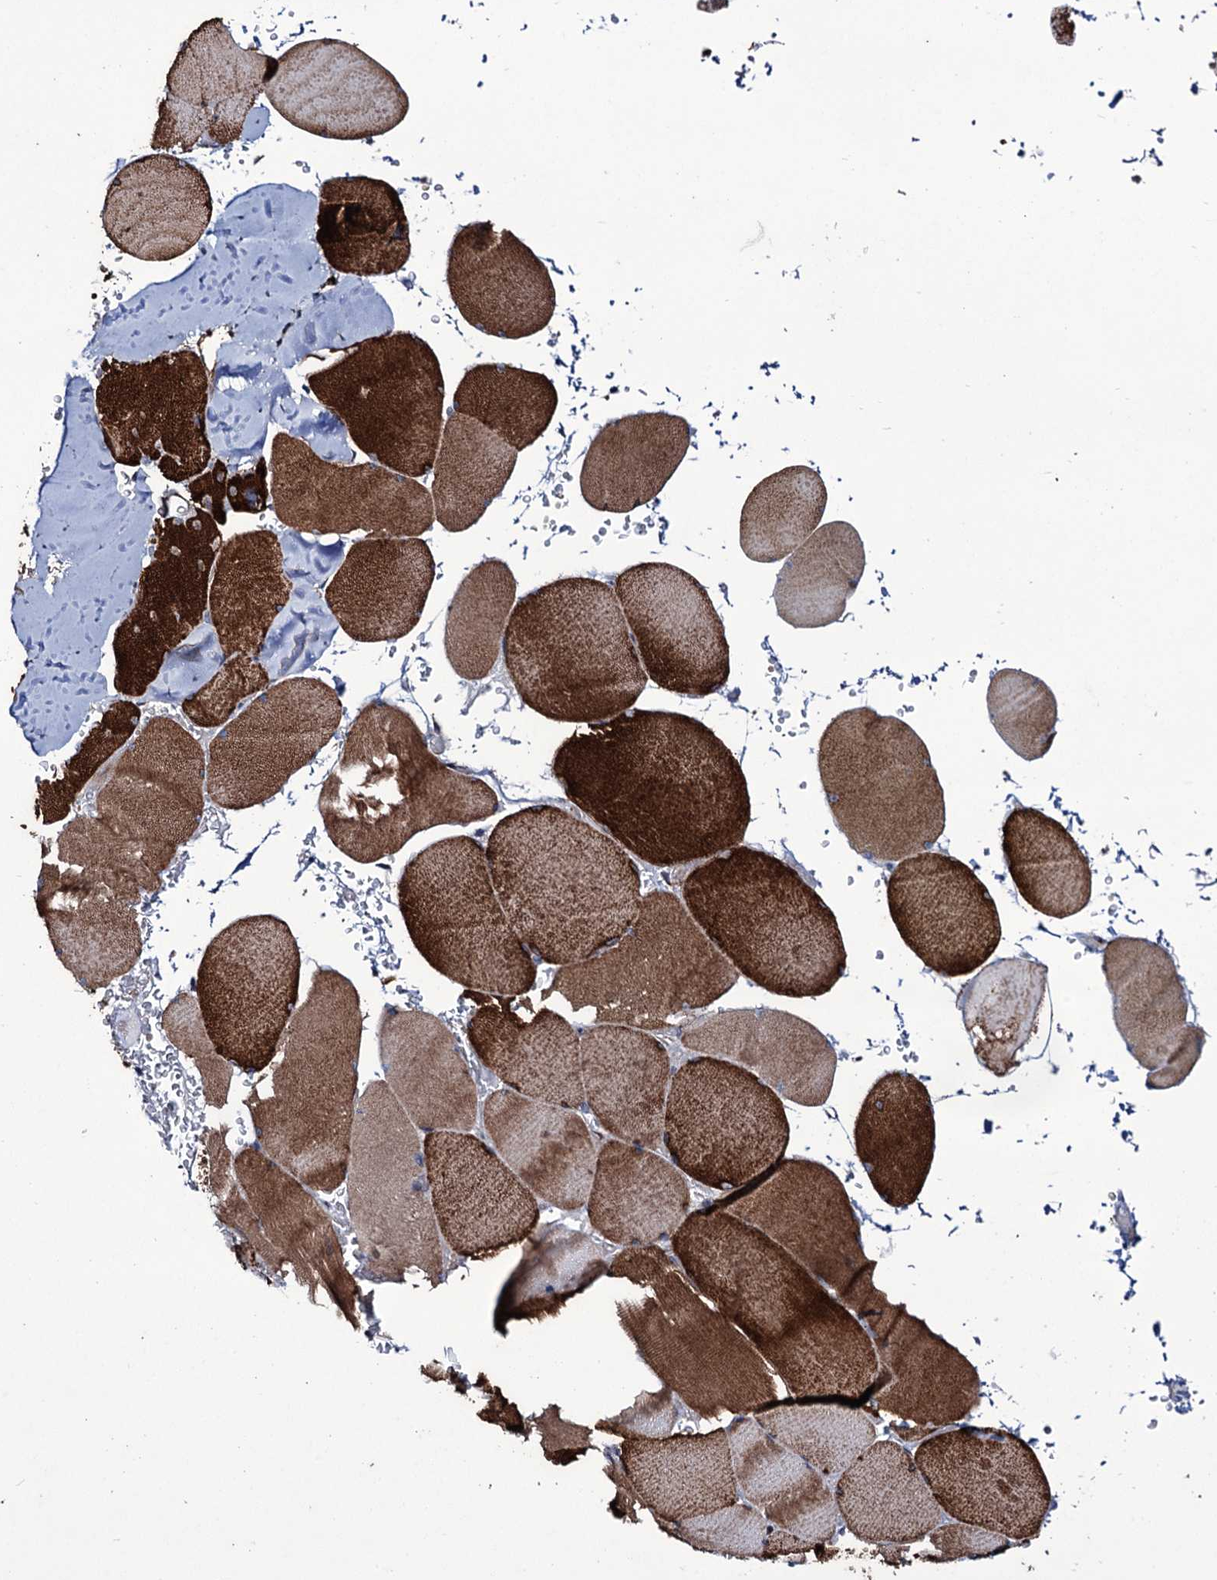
{"staining": {"intensity": "strong", "quantity": ">75%", "location": "cytoplasmic/membranous"}, "tissue": "skeletal muscle", "cell_type": "Myocytes", "image_type": "normal", "snomed": [{"axis": "morphology", "description": "Normal tissue, NOS"}, {"axis": "topography", "description": "Skeletal muscle"}, {"axis": "topography", "description": "Head-Neck"}], "caption": "Immunohistochemistry (IHC) histopathology image of unremarkable skeletal muscle: human skeletal muscle stained using IHC demonstrates high levels of strong protein expression localized specifically in the cytoplasmic/membranous of myocytes, appearing as a cytoplasmic/membranous brown color.", "gene": "TUBGCP5", "patient": {"sex": "male", "age": 66}}